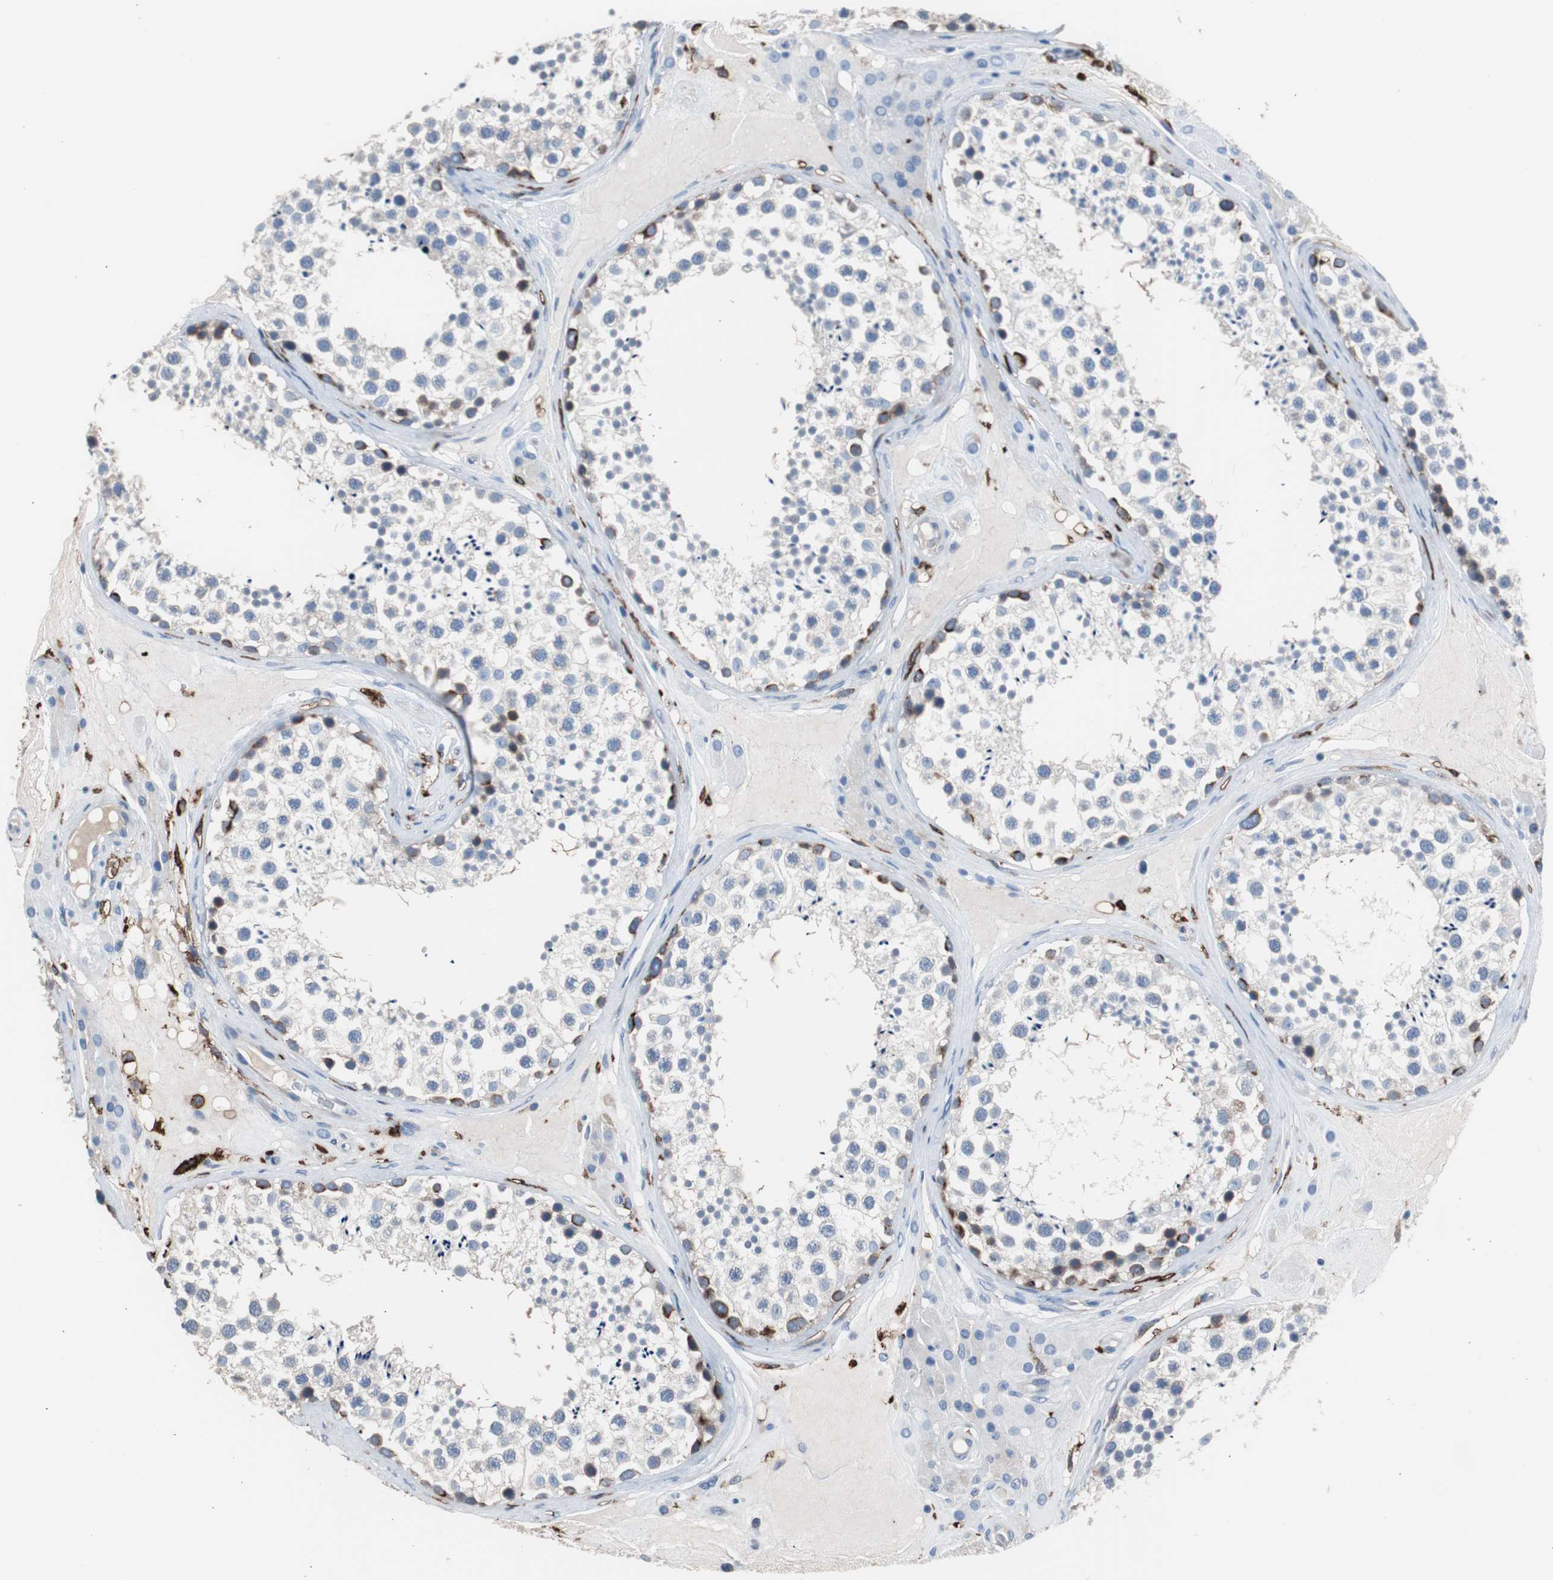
{"staining": {"intensity": "moderate", "quantity": "<25%", "location": "cytoplasmic/membranous"}, "tissue": "testis", "cell_type": "Cells in seminiferous ducts", "image_type": "normal", "snomed": [{"axis": "morphology", "description": "Normal tissue, NOS"}, {"axis": "topography", "description": "Testis"}], "caption": "This micrograph reveals benign testis stained with immunohistochemistry to label a protein in brown. The cytoplasmic/membranous of cells in seminiferous ducts show moderate positivity for the protein. Nuclei are counter-stained blue.", "gene": "FCGR2B", "patient": {"sex": "male", "age": 46}}